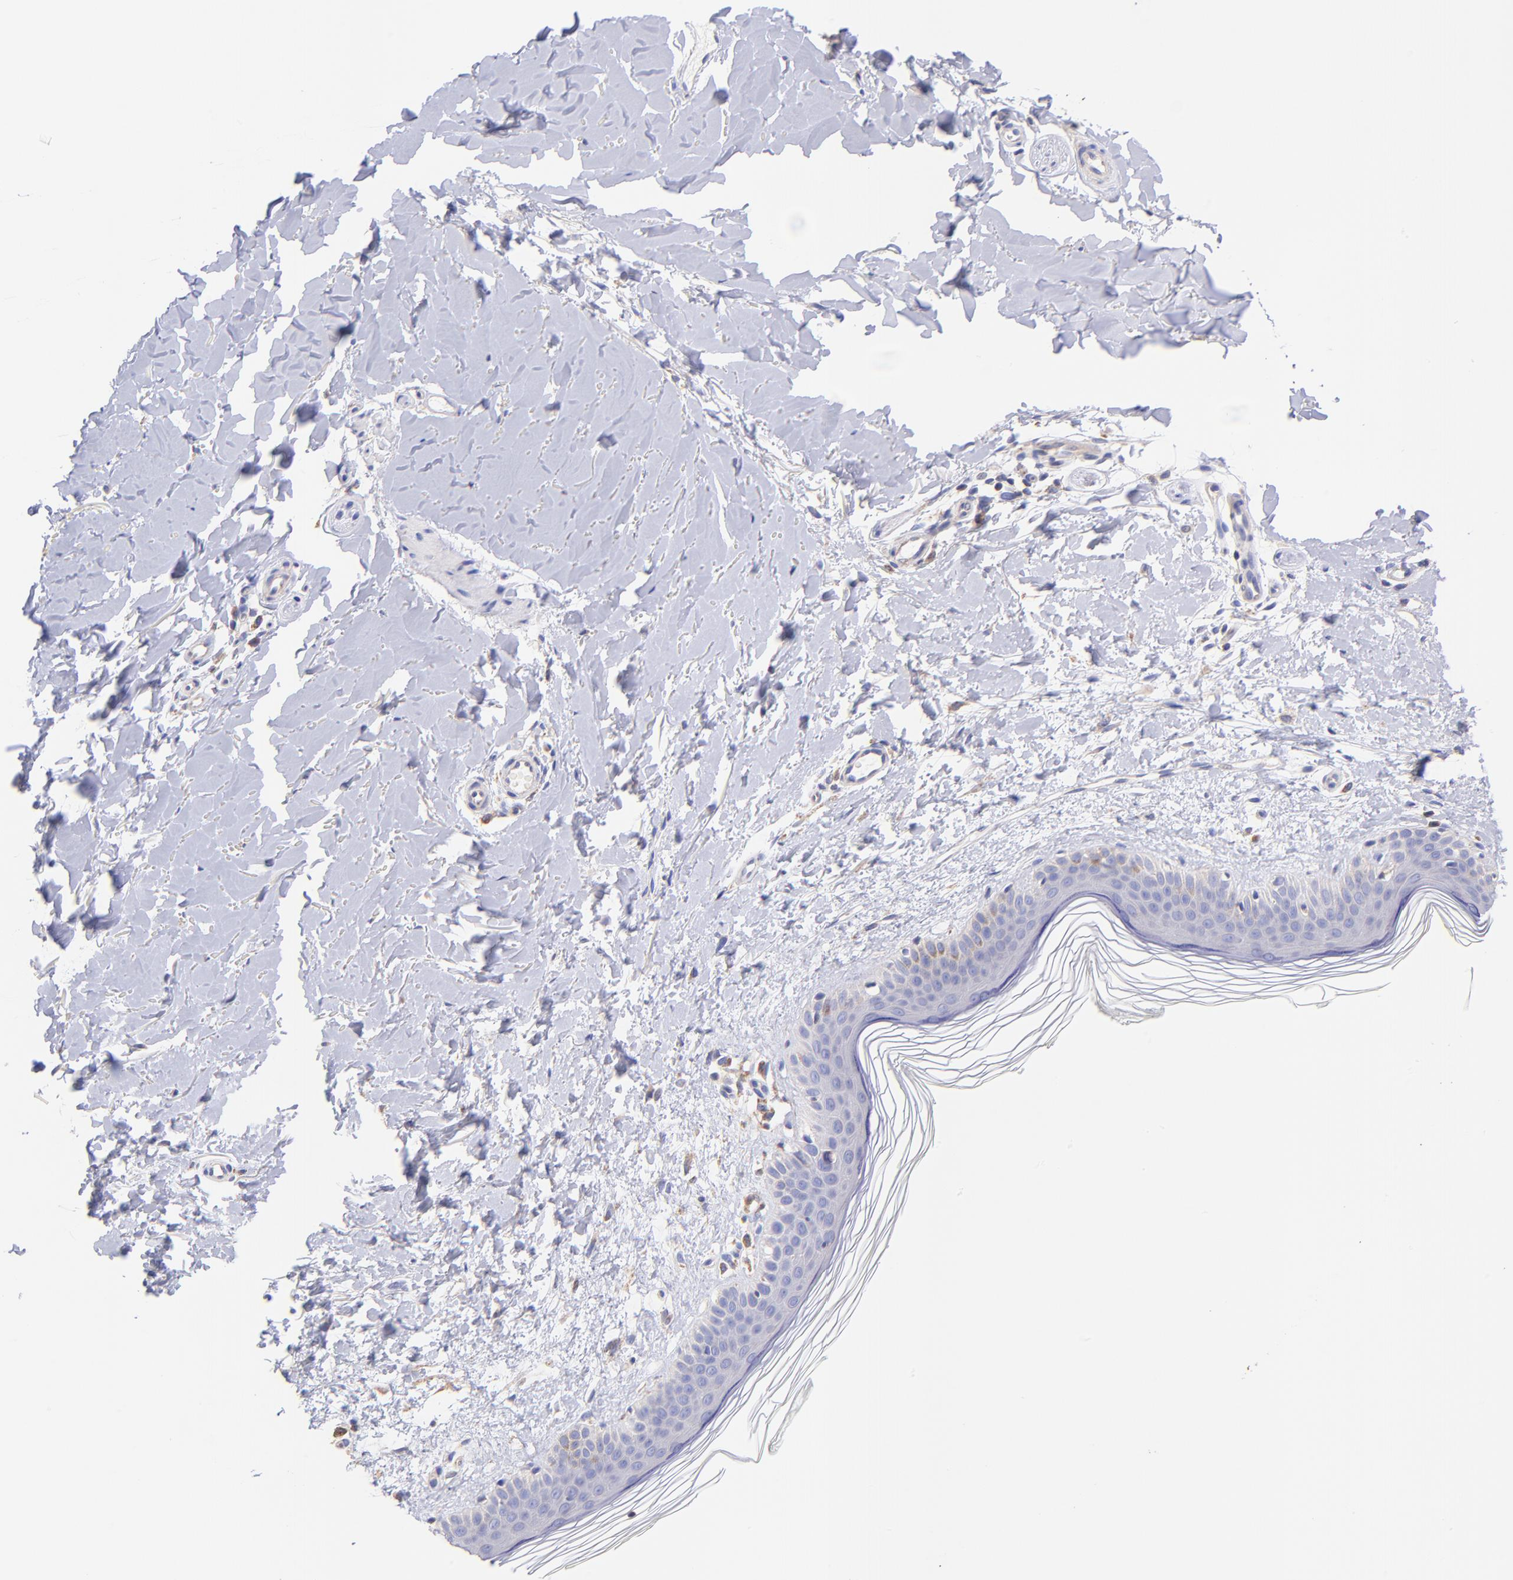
{"staining": {"intensity": "negative", "quantity": "none", "location": "none"}, "tissue": "skin", "cell_type": "Fibroblasts", "image_type": "normal", "snomed": [{"axis": "morphology", "description": "Normal tissue, NOS"}, {"axis": "topography", "description": "Skin"}], "caption": "This is an immunohistochemistry (IHC) photomicrograph of normal human skin. There is no positivity in fibroblasts.", "gene": "PREX1", "patient": {"sex": "female", "age": 56}}